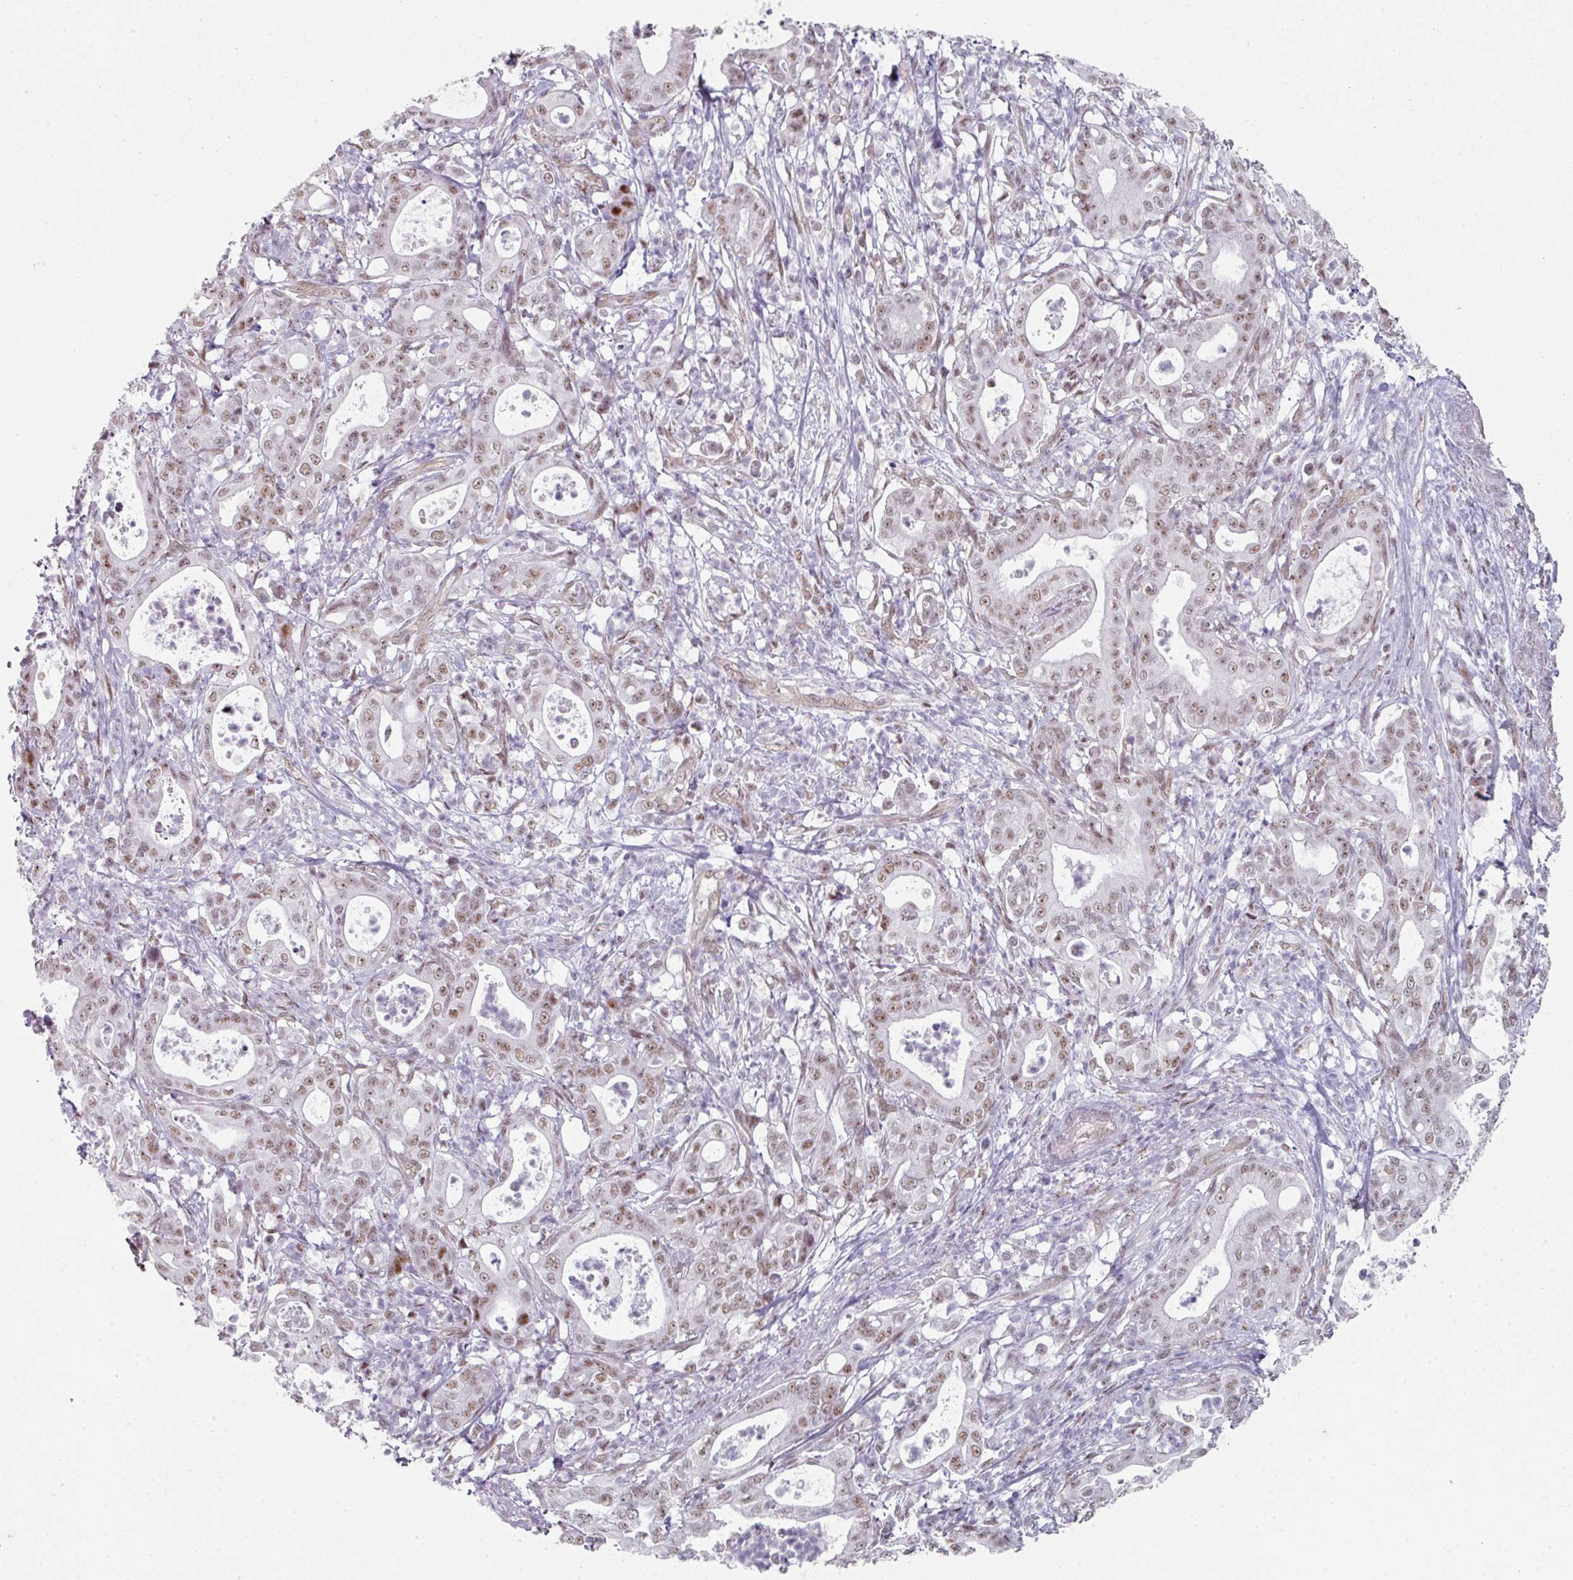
{"staining": {"intensity": "moderate", "quantity": ">75%", "location": "nuclear"}, "tissue": "pancreatic cancer", "cell_type": "Tumor cells", "image_type": "cancer", "snomed": [{"axis": "morphology", "description": "Adenocarcinoma, NOS"}, {"axis": "topography", "description": "Pancreas"}], "caption": "An immunohistochemistry (IHC) histopathology image of neoplastic tissue is shown. Protein staining in brown shows moderate nuclear positivity in adenocarcinoma (pancreatic) within tumor cells. (IHC, brightfield microscopy, high magnification).", "gene": "SF3B5", "patient": {"sex": "male", "age": 71}}